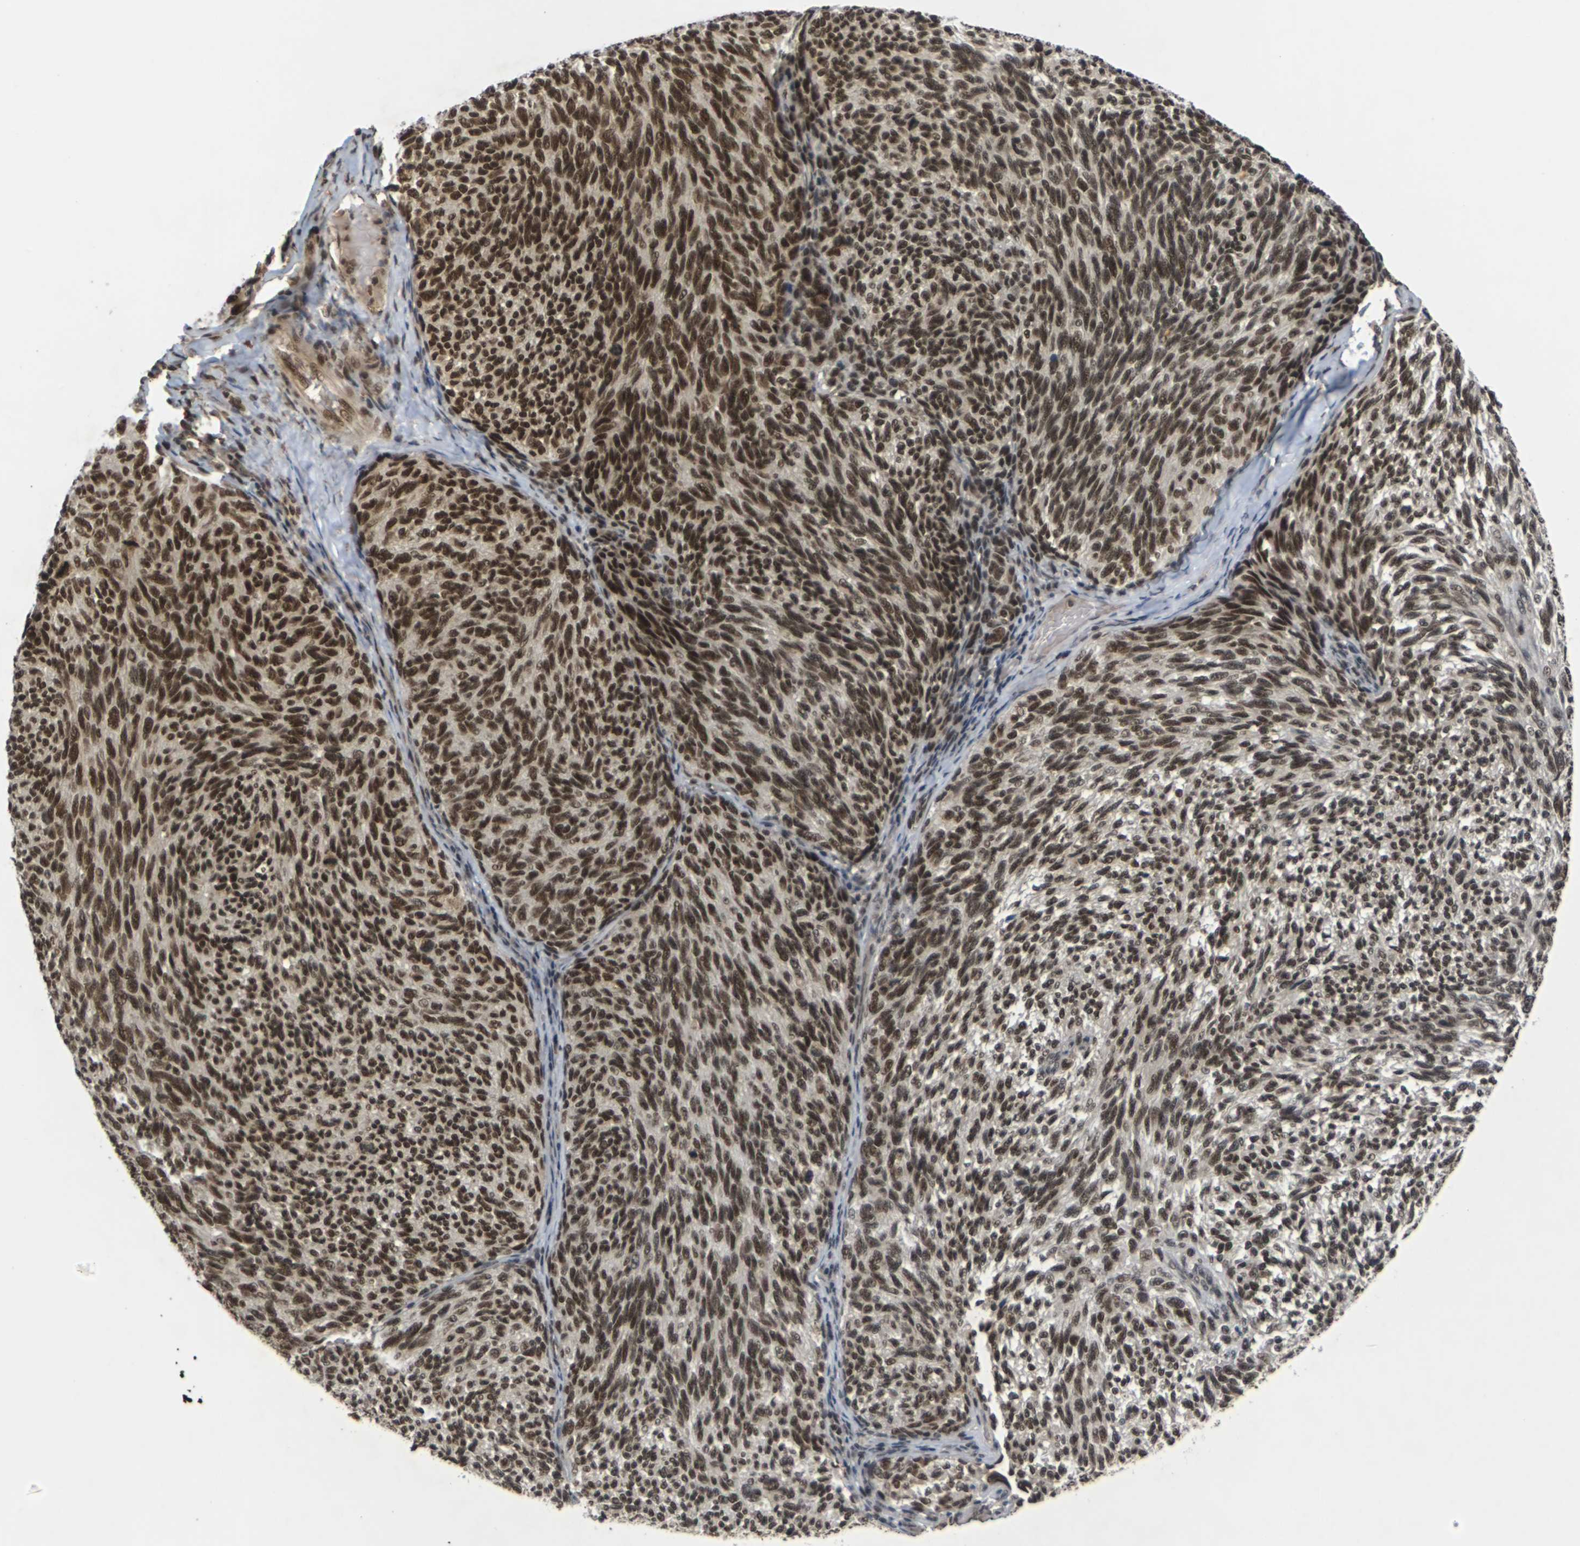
{"staining": {"intensity": "strong", "quantity": ">75%", "location": "cytoplasmic/membranous,nuclear"}, "tissue": "melanoma", "cell_type": "Tumor cells", "image_type": "cancer", "snomed": [{"axis": "morphology", "description": "Malignant melanoma, NOS"}, {"axis": "topography", "description": "Skin"}], "caption": "Immunohistochemical staining of malignant melanoma reveals strong cytoplasmic/membranous and nuclear protein expression in approximately >75% of tumor cells. (IHC, brightfield microscopy, high magnification).", "gene": "NELFA", "patient": {"sex": "female", "age": 73}}